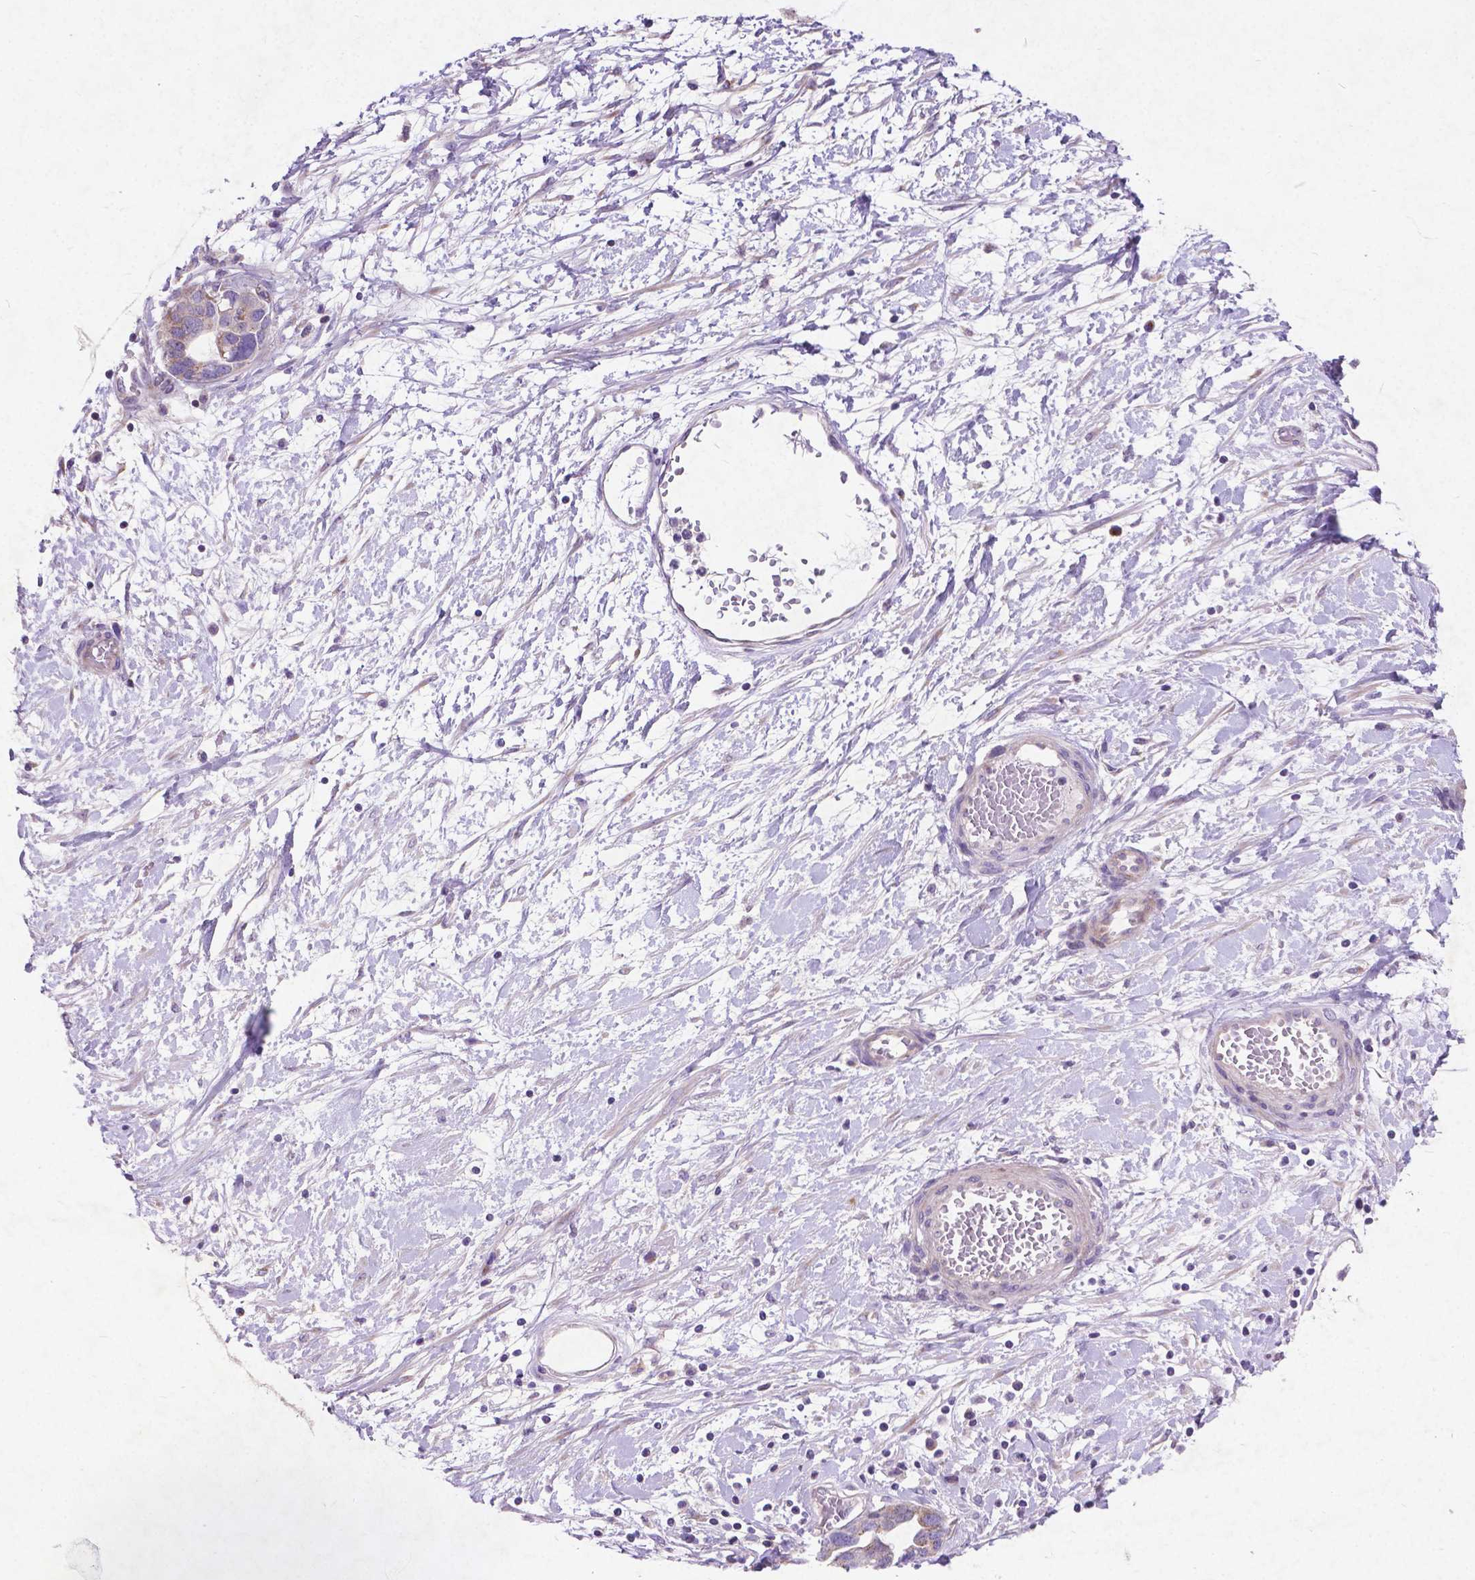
{"staining": {"intensity": "moderate", "quantity": "<25%", "location": "cytoplasmic/membranous"}, "tissue": "ovarian cancer", "cell_type": "Tumor cells", "image_type": "cancer", "snomed": [{"axis": "morphology", "description": "Cystadenocarcinoma, serous, NOS"}, {"axis": "topography", "description": "Ovary"}], "caption": "A brown stain labels moderate cytoplasmic/membranous positivity of a protein in serous cystadenocarcinoma (ovarian) tumor cells. (IHC, brightfield microscopy, high magnification).", "gene": "ATG4D", "patient": {"sex": "female", "age": 54}}